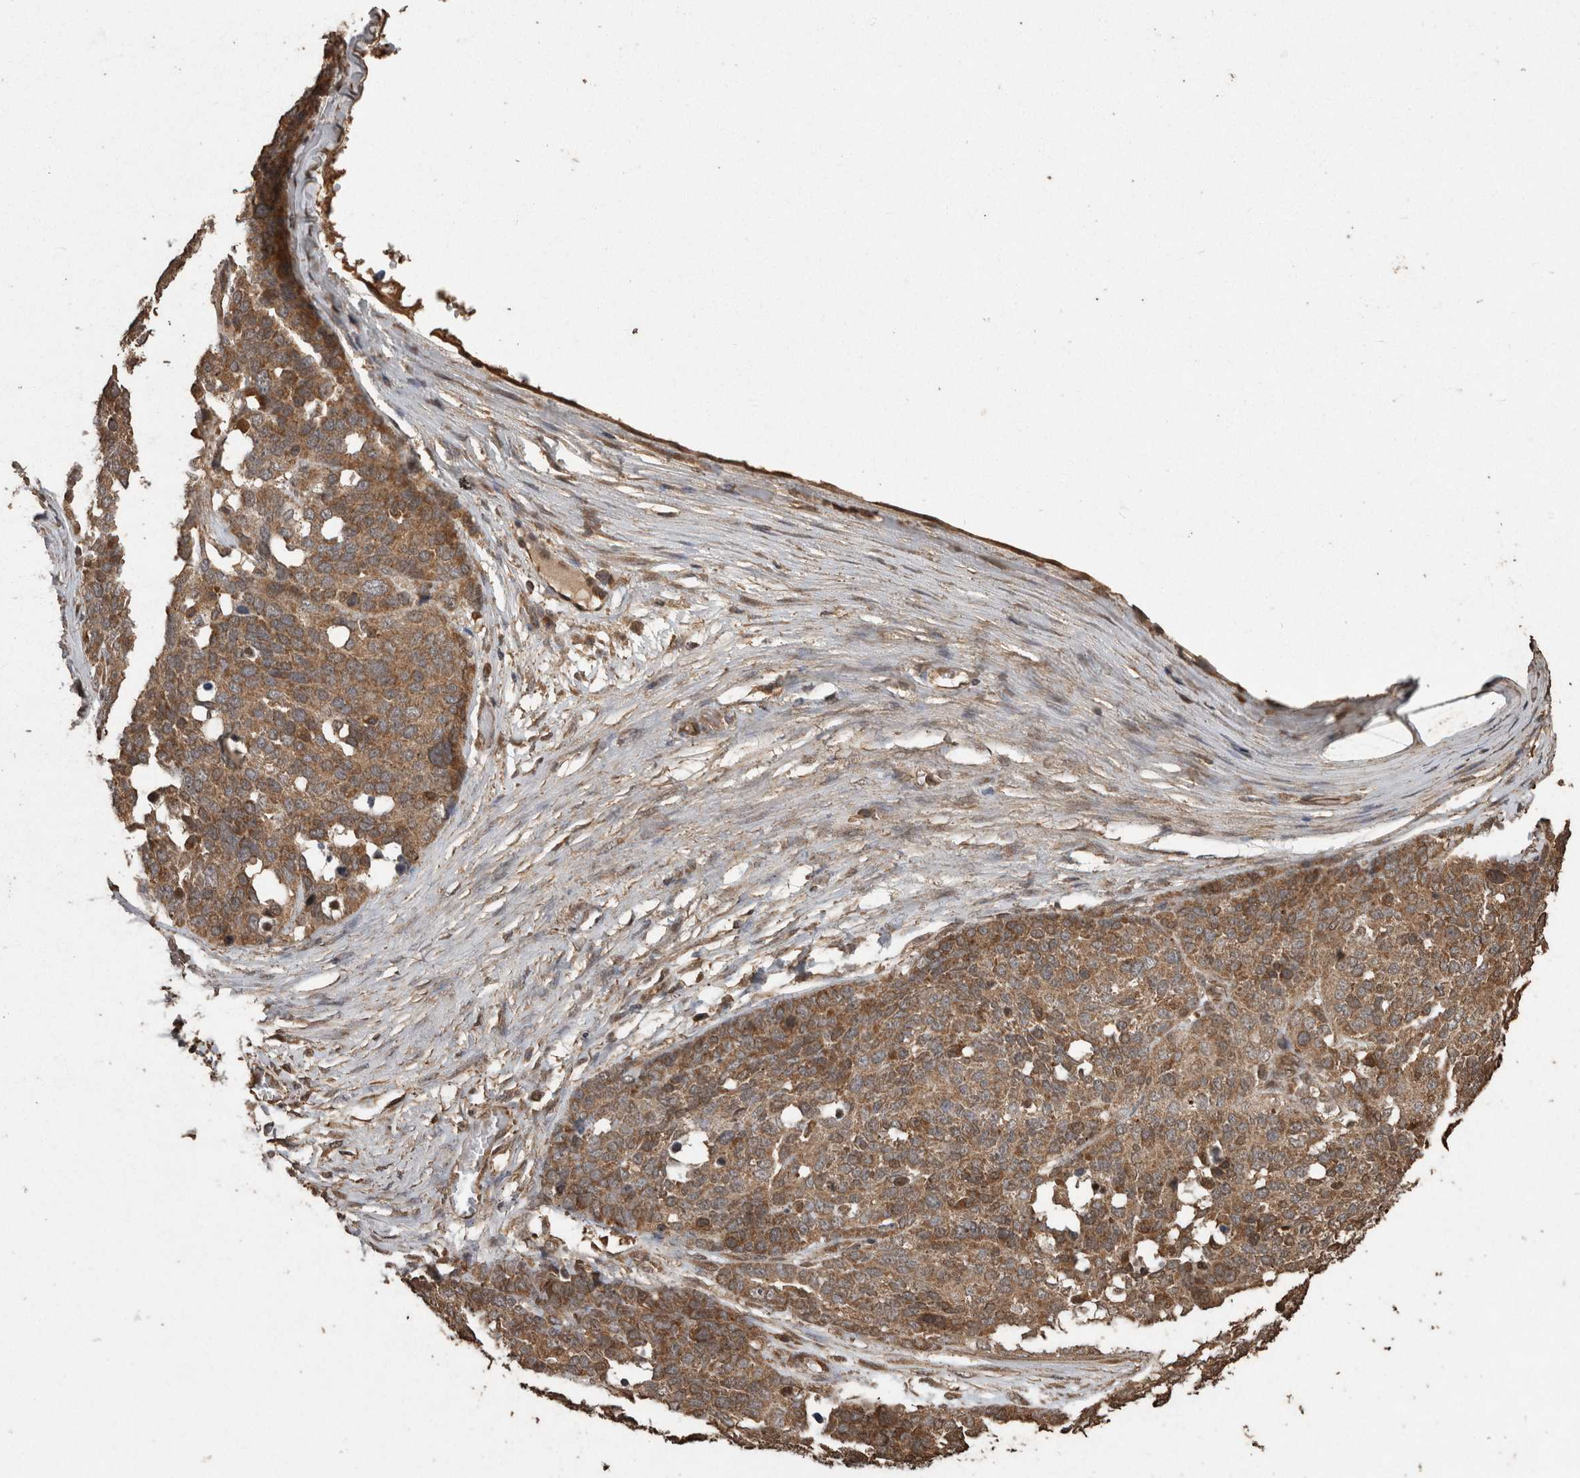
{"staining": {"intensity": "moderate", "quantity": ">75%", "location": "cytoplasmic/membranous"}, "tissue": "ovarian cancer", "cell_type": "Tumor cells", "image_type": "cancer", "snomed": [{"axis": "morphology", "description": "Cystadenocarcinoma, serous, NOS"}, {"axis": "topography", "description": "Ovary"}], "caption": "Protein staining shows moderate cytoplasmic/membranous positivity in approximately >75% of tumor cells in serous cystadenocarcinoma (ovarian).", "gene": "PINK1", "patient": {"sex": "female", "age": 44}}